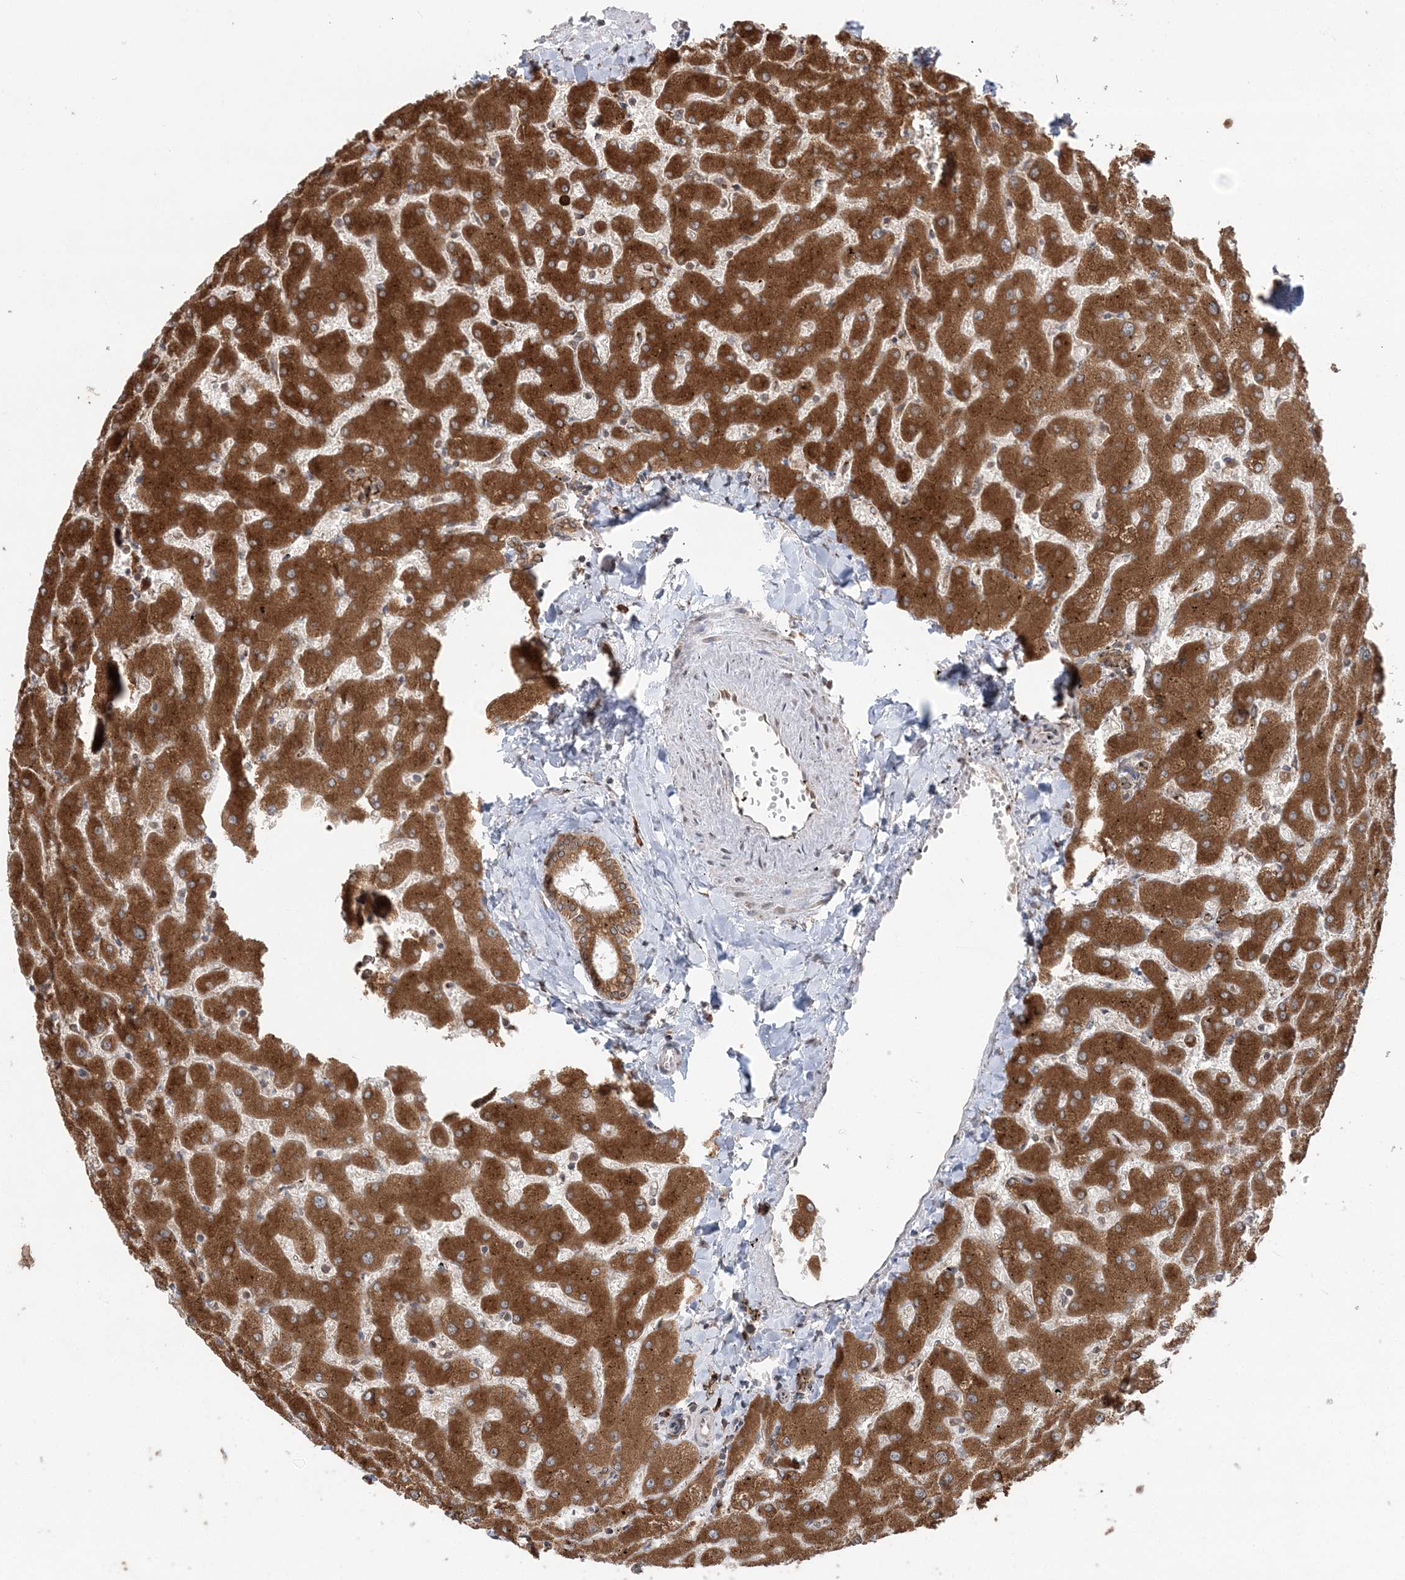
{"staining": {"intensity": "moderate", "quantity": ">75%", "location": "cytoplasmic/membranous"}, "tissue": "liver", "cell_type": "Cholangiocytes", "image_type": "normal", "snomed": [{"axis": "morphology", "description": "Normal tissue, NOS"}, {"axis": "topography", "description": "Liver"}], "caption": "Immunohistochemical staining of benign liver demonstrates moderate cytoplasmic/membranous protein positivity in about >75% of cholangiocytes. (IHC, brightfield microscopy, high magnification).", "gene": "TMED10", "patient": {"sex": "female", "age": 63}}